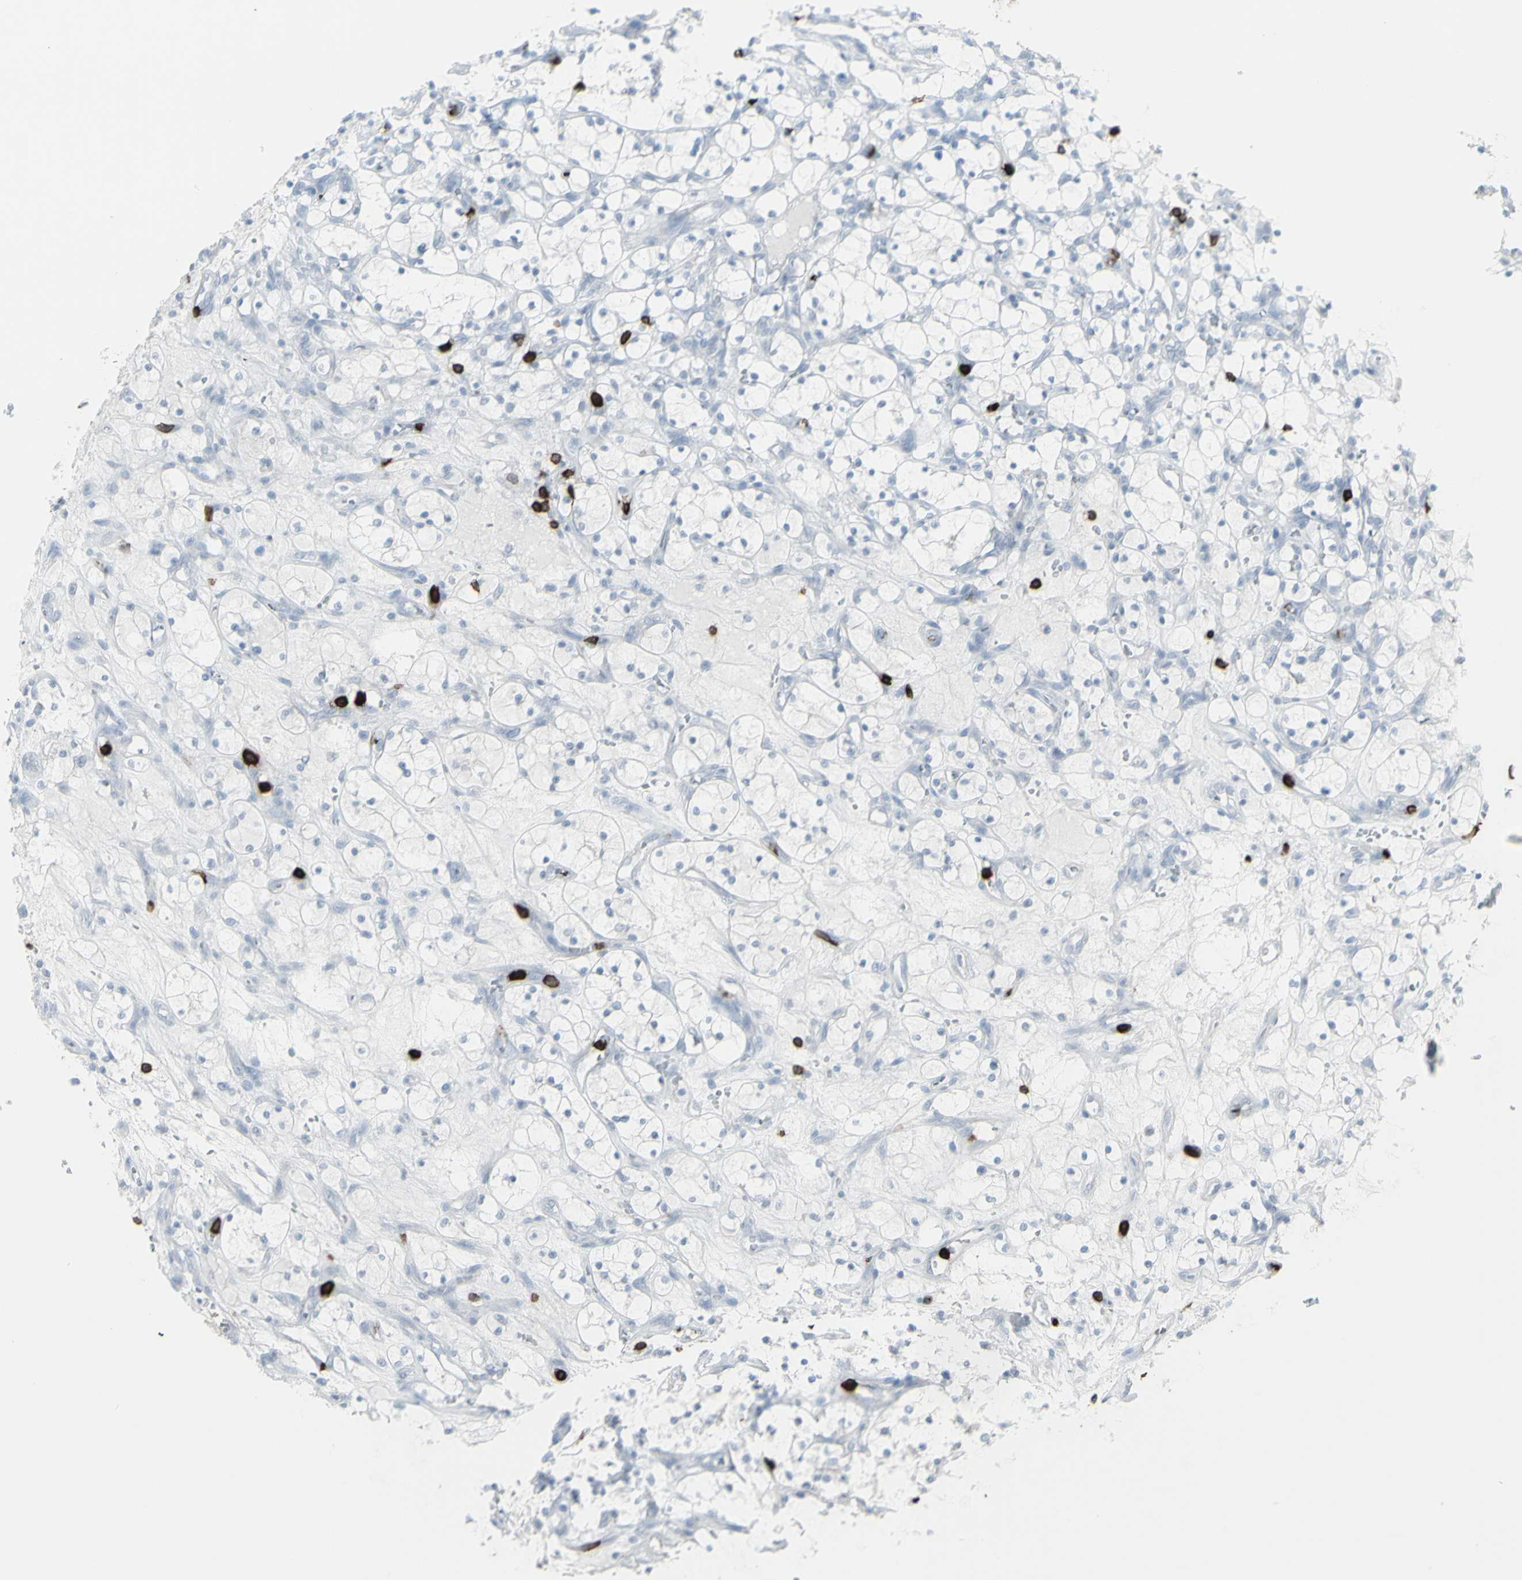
{"staining": {"intensity": "negative", "quantity": "none", "location": "none"}, "tissue": "renal cancer", "cell_type": "Tumor cells", "image_type": "cancer", "snomed": [{"axis": "morphology", "description": "Adenocarcinoma, NOS"}, {"axis": "topography", "description": "Kidney"}], "caption": "The micrograph demonstrates no significant staining in tumor cells of adenocarcinoma (renal).", "gene": "CD247", "patient": {"sex": "female", "age": 69}}